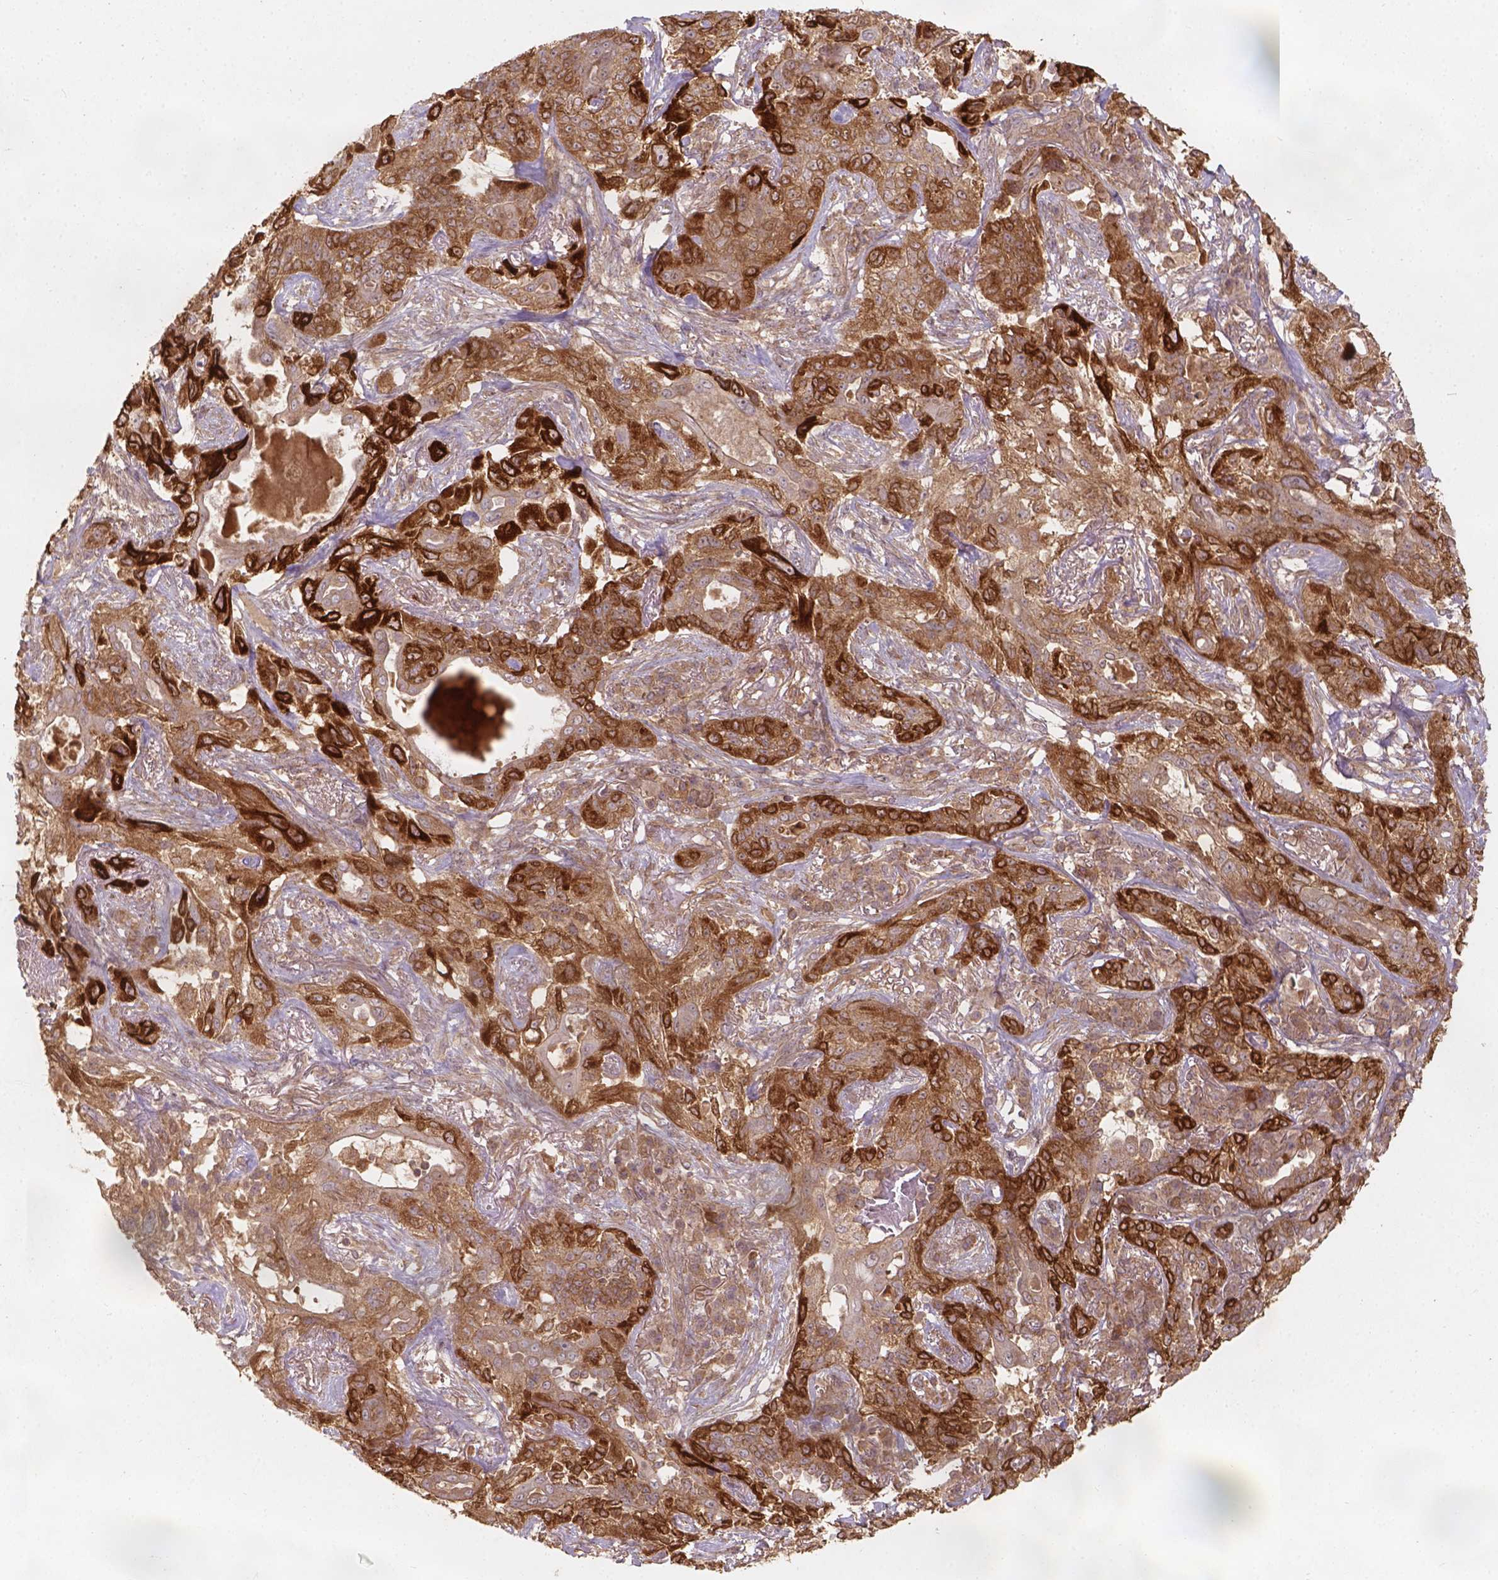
{"staining": {"intensity": "strong", "quantity": ">75%", "location": "cytoplasmic/membranous"}, "tissue": "lung cancer", "cell_type": "Tumor cells", "image_type": "cancer", "snomed": [{"axis": "morphology", "description": "Squamous cell carcinoma, NOS"}, {"axis": "topography", "description": "Lung"}], "caption": "Human lung squamous cell carcinoma stained for a protein (brown) reveals strong cytoplasmic/membranous positive positivity in about >75% of tumor cells.", "gene": "XPR1", "patient": {"sex": "female", "age": 70}}